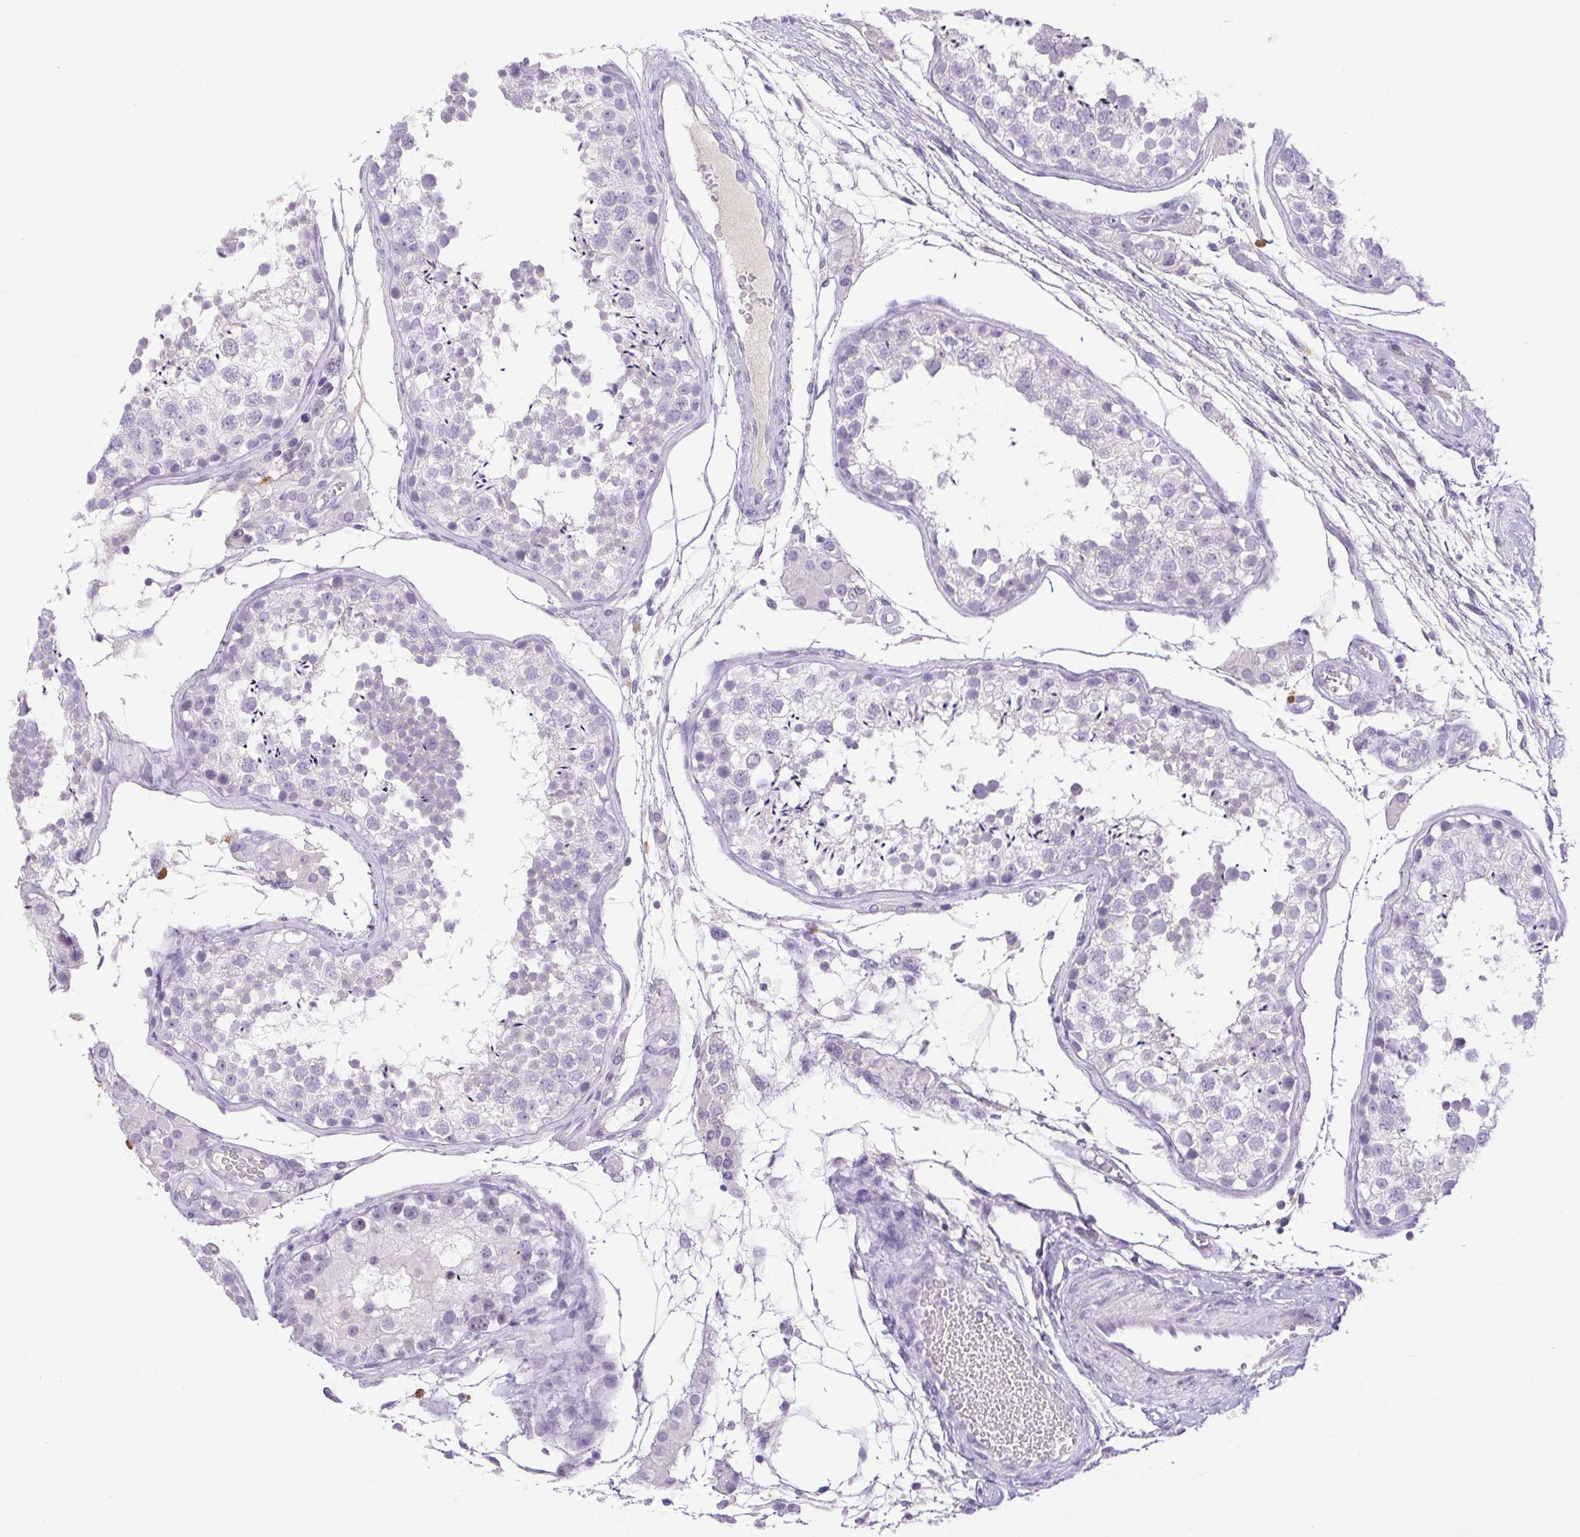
{"staining": {"intensity": "negative", "quantity": "none", "location": "none"}, "tissue": "testis", "cell_type": "Cells in seminiferous ducts", "image_type": "normal", "snomed": [{"axis": "morphology", "description": "Normal tissue, NOS"}, {"axis": "morphology", "description": "Seminoma, NOS"}, {"axis": "topography", "description": "Testis"}], "caption": "Immunohistochemistry photomicrograph of normal human testis stained for a protein (brown), which demonstrates no expression in cells in seminiferous ducts. Brightfield microscopy of immunohistochemistry (IHC) stained with DAB (brown) and hematoxylin (blue), captured at high magnification.", "gene": "PAPPA2", "patient": {"sex": "male", "age": 29}}